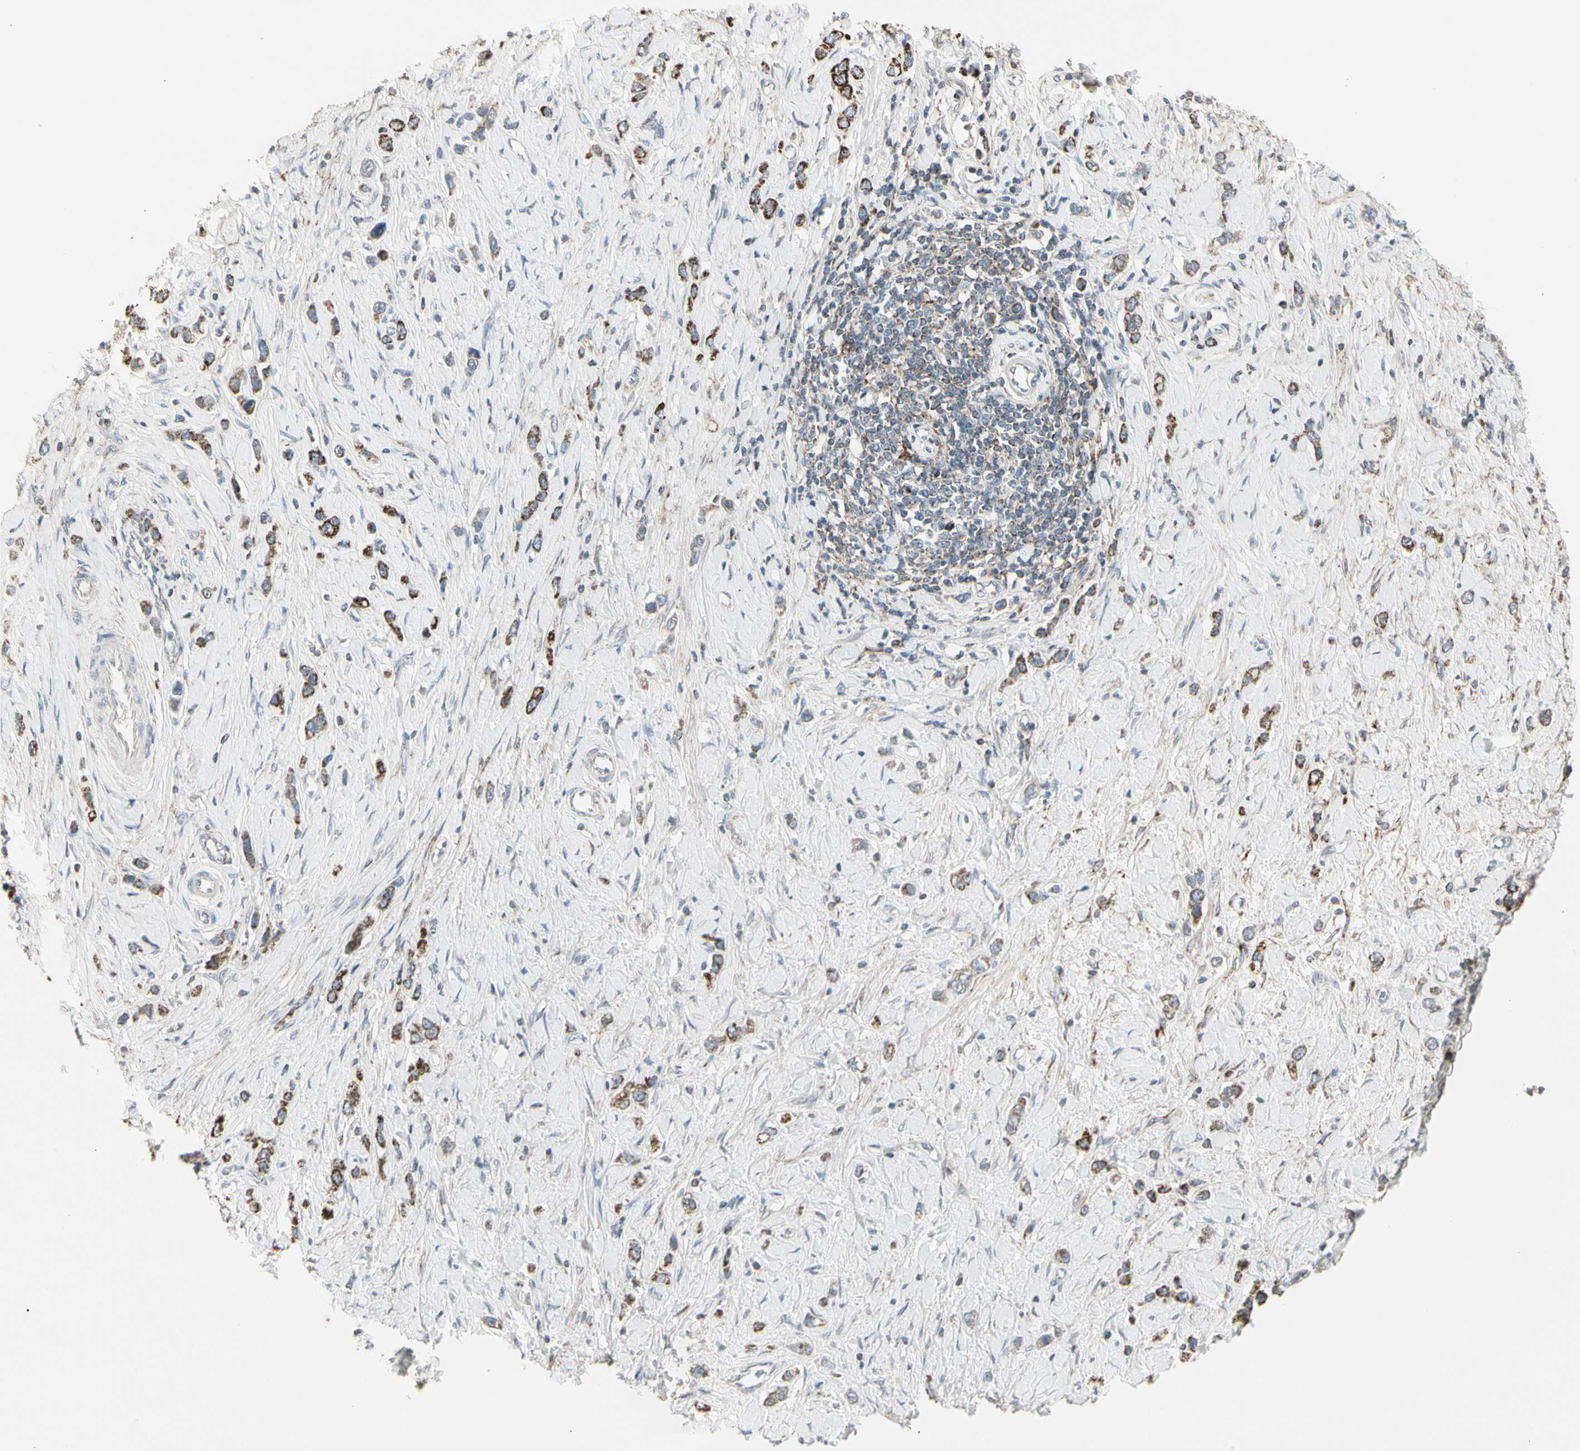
{"staining": {"intensity": "strong", "quantity": ">75%", "location": "cytoplasmic/membranous"}, "tissue": "stomach cancer", "cell_type": "Tumor cells", "image_type": "cancer", "snomed": [{"axis": "morphology", "description": "Normal tissue, NOS"}, {"axis": "morphology", "description": "Adenocarcinoma, NOS"}, {"axis": "topography", "description": "Stomach, upper"}, {"axis": "topography", "description": "Stomach"}], "caption": "Immunohistochemical staining of human adenocarcinoma (stomach) displays high levels of strong cytoplasmic/membranous positivity in approximately >75% of tumor cells. (DAB IHC, brown staining for protein, blue staining for nuclei).", "gene": "TMEM176A", "patient": {"sex": "female", "age": 65}}